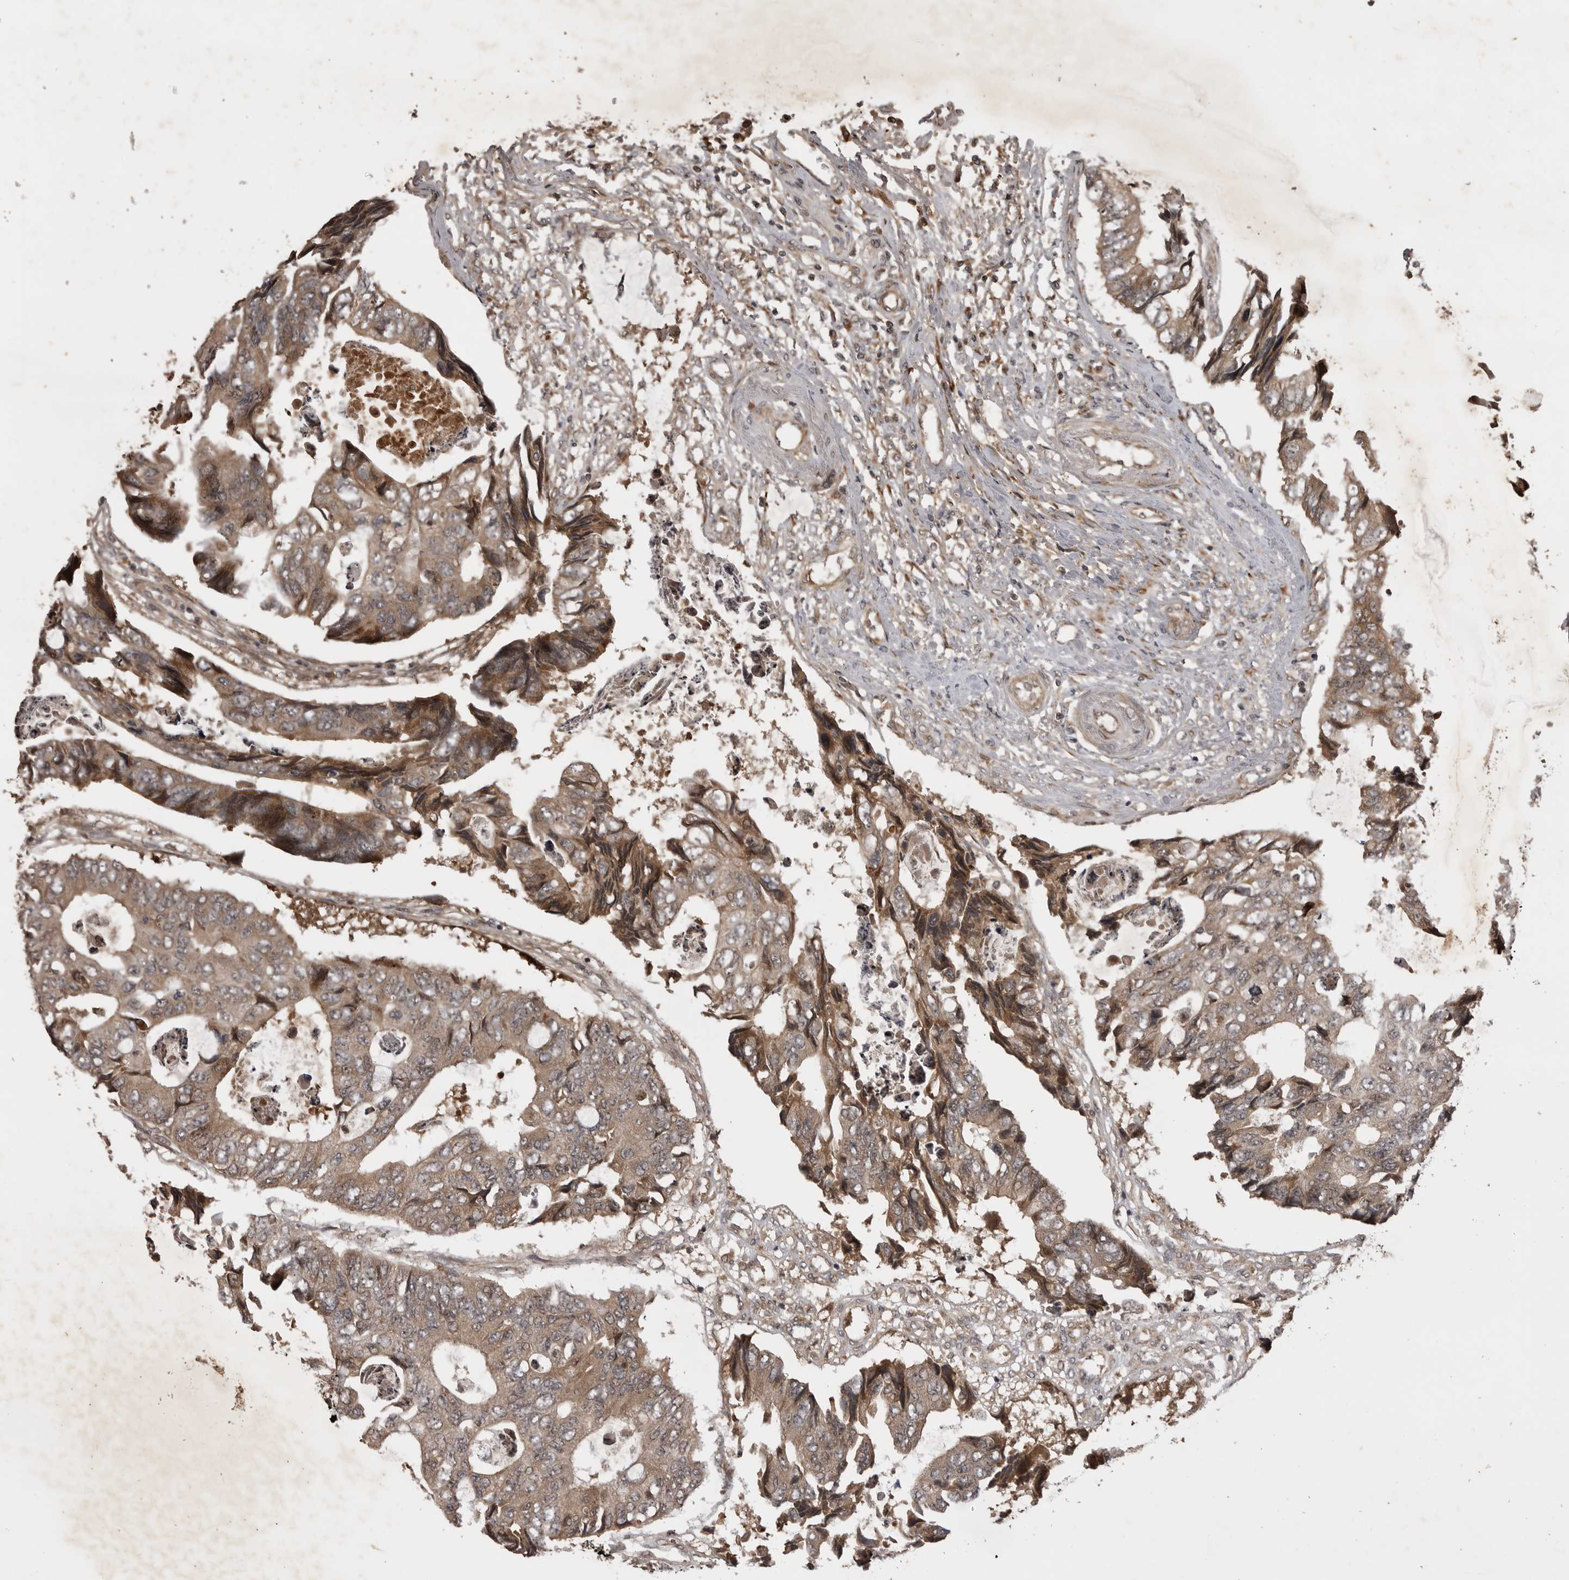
{"staining": {"intensity": "weak", "quantity": ">75%", "location": "cytoplasmic/membranous"}, "tissue": "colorectal cancer", "cell_type": "Tumor cells", "image_type": "cancer", "snomed": [{"axis": "morphology", "description": "Adenocarcinoma, NOS"}, {"axis": "topography", "description": "Rectum"}], "caption": "Approximately >75% of tumor cells in human colorectal cancer show weak cytoplasmic/membranous protein expression as visualized by brown immunohistochemical staining.", "gene": "AKAP7", "patient": {"sex": "male", "age": 84}}